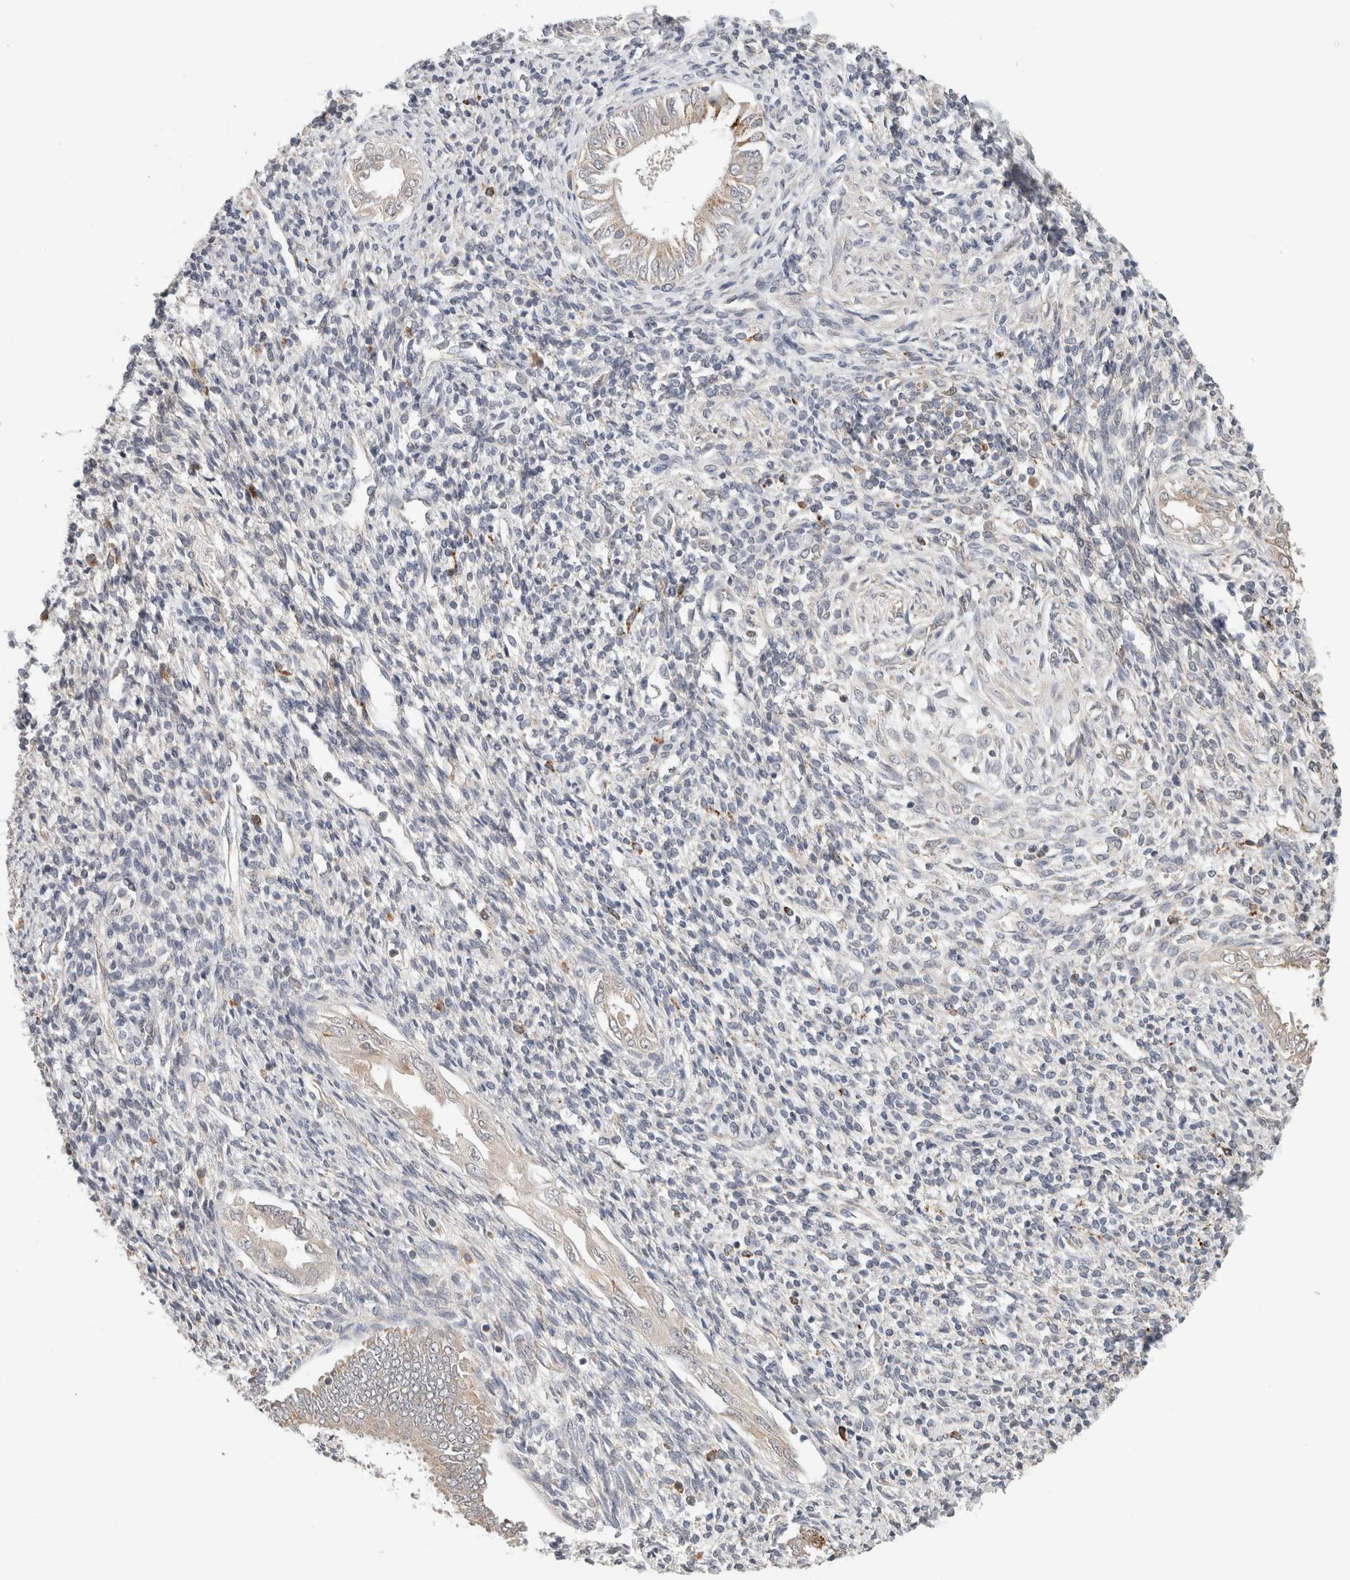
{"staining": {"intensity": "negative", "quantity": "none", "location": "none"}, "tissue": "endometrium", "cell_type": "Cells in endometrial stroma", "image_type": "normal", "snomed": [{"axis": "morphology", "description": "Normal tissue, NOS"}, {"axis": "topography", "description": "Endometrium"}], "caption": "An IHC photomicrograph of unremarkable endometrium is shown. There is no staining in cells in endometrial stroma of endometrium. Nuclei are stained in blue.", "gene": "SGK1", "patient": {"sex": "female", "age": 66}}